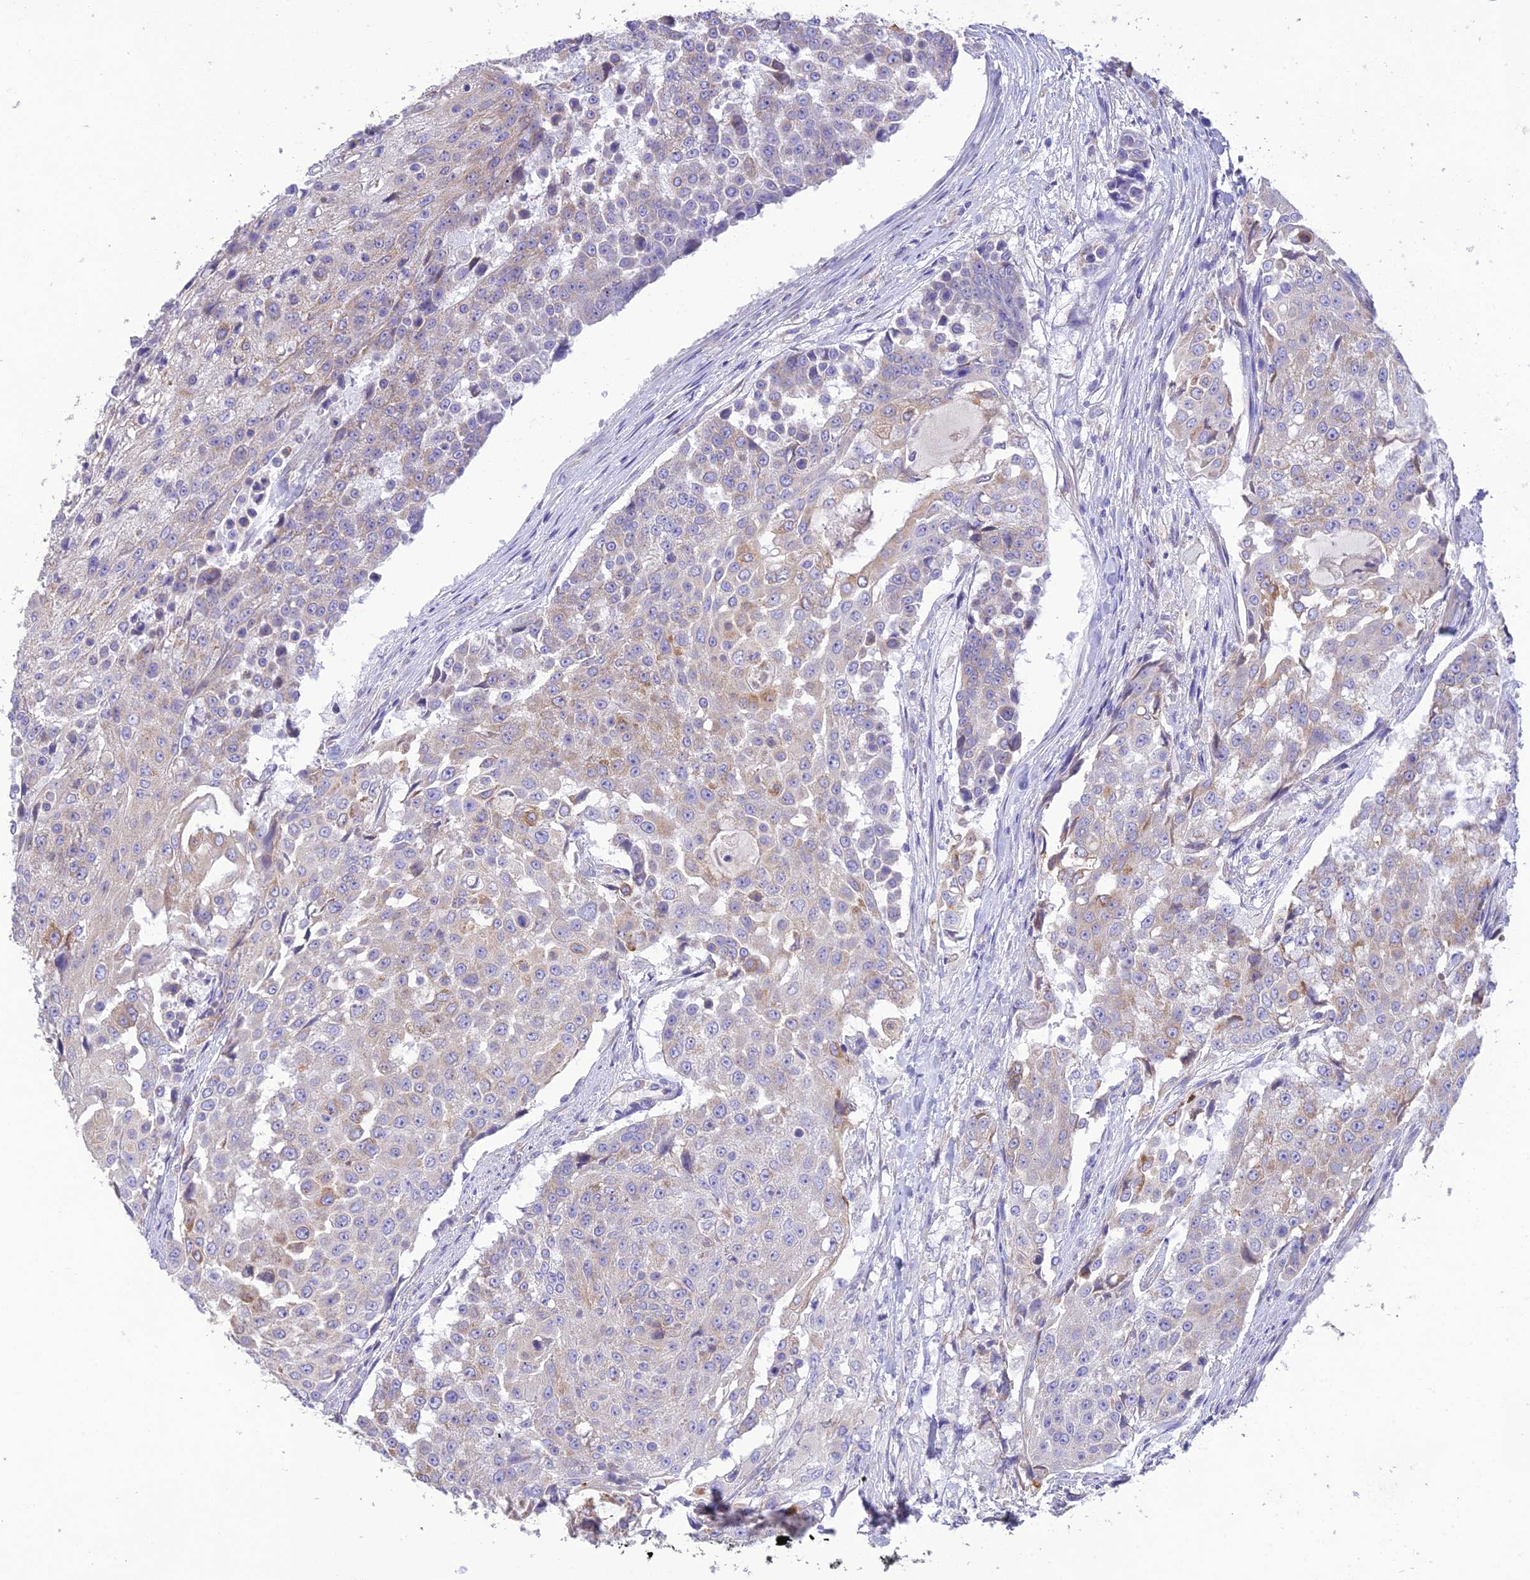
{"staining": {"intensity": "weak", "quantity": "<25%", "location": "cytoplasmic/membranous"}, "tissue": "urothelial cancer", "cell_type": "Tumor cells", "image_type": "cancer", "snomed": [{"axis": "morphology", "description": "Urothelial carcinoma, High grade"}, {"axis": "topography", "description": "Urinary bladder"}], "caption": "Tumor cells show no significant protein expression in urothelial cancer.", "gene": "HSD17B2", "patient": {"sex": "female", "age": 63}}